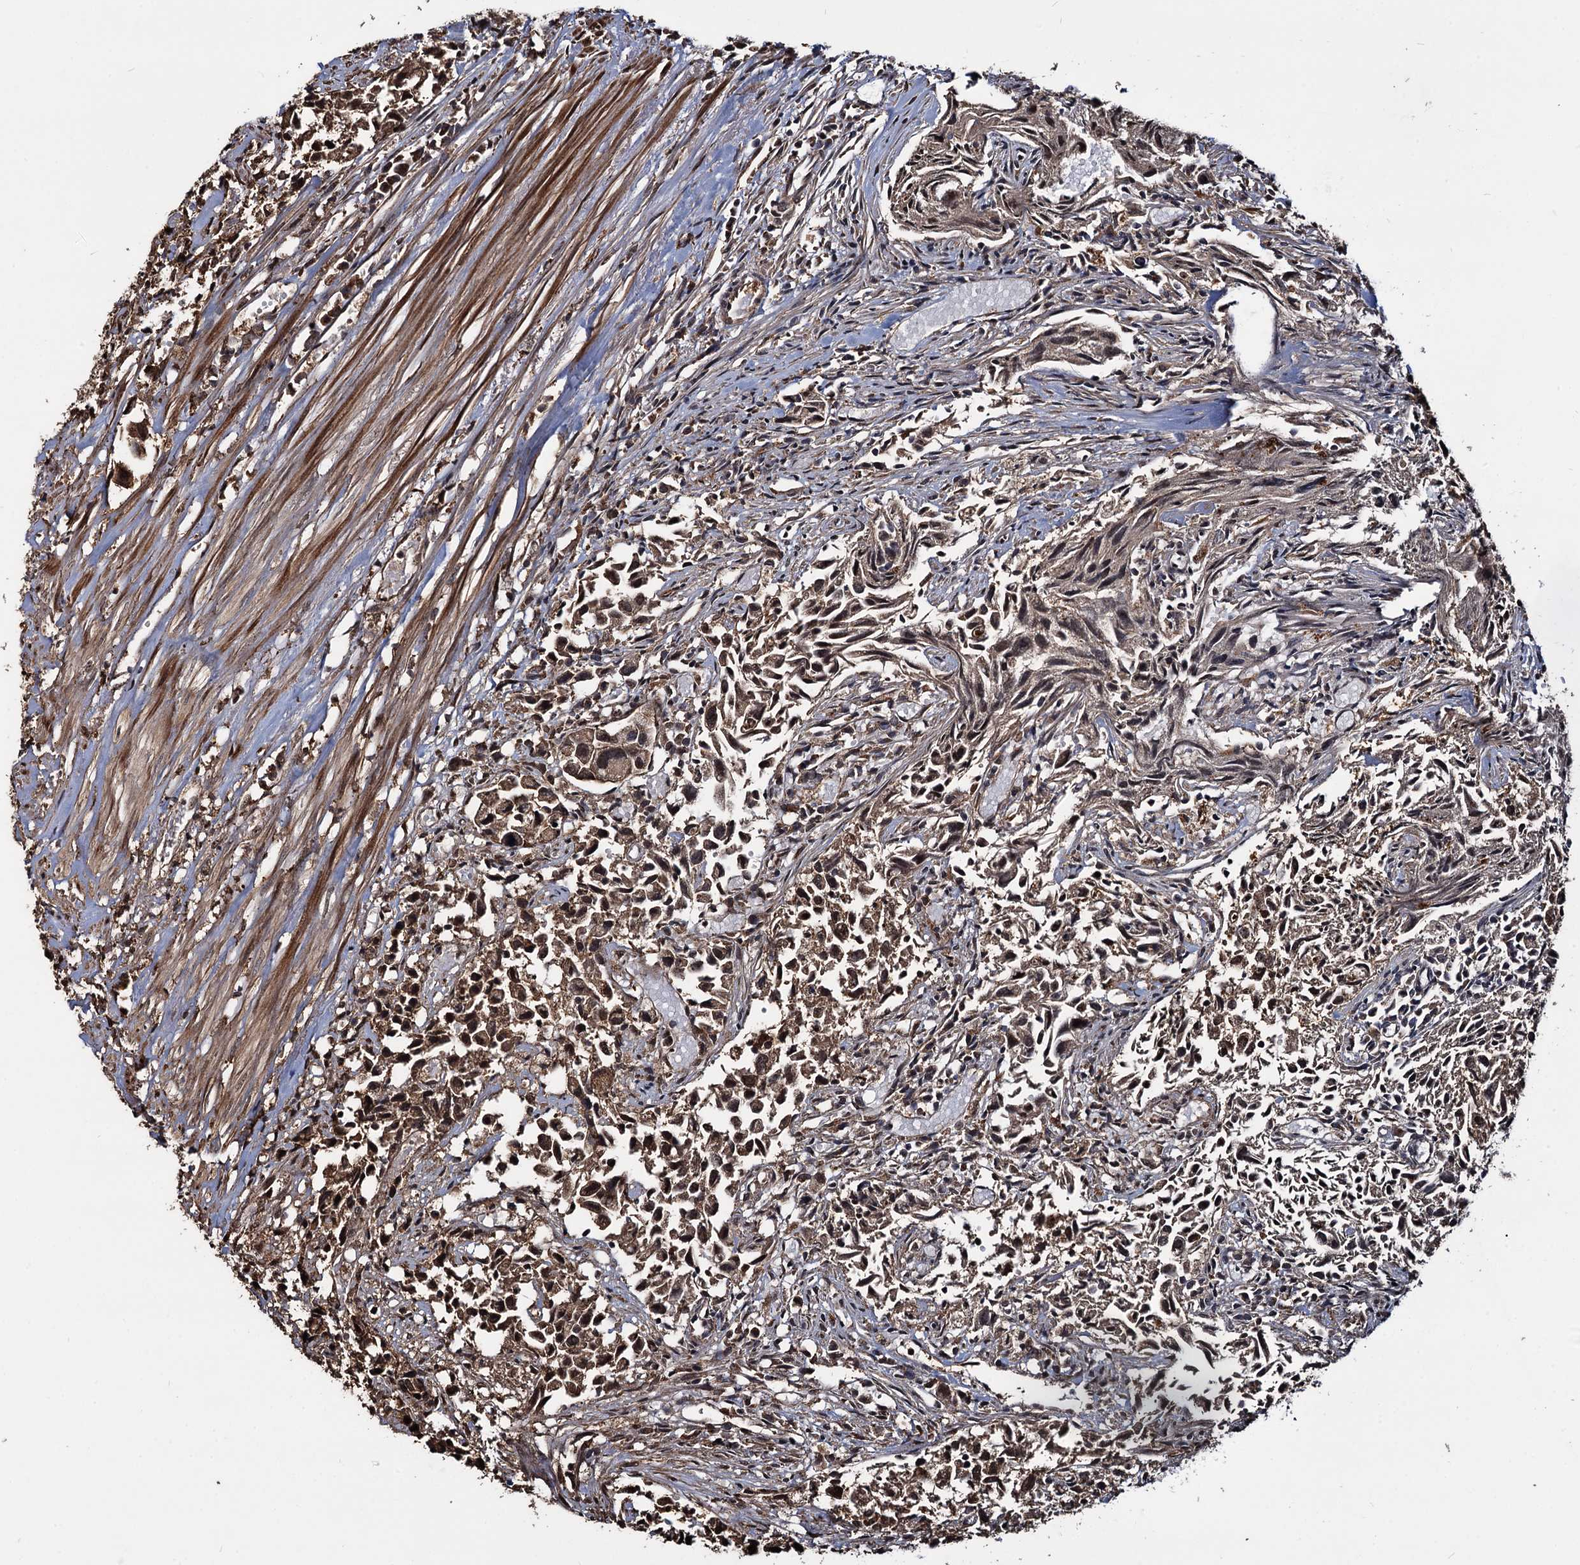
{"staining": {"intensity": "moderate", "quantity": ">75%", "location": "cytoplasmic/membranous,nuclear"}, "tissue": "urothelial cancer", "cell_type": "Tumor cells", "image_type": "cancer", "snomed": [{"axis": "morphology", "description": "Urothelial carcinoma, High grade"}, {"axis": "topography", "description": "Urinary bladder"}], "caption": "Protein staining of urothelial carcinoma (high-grade) tissue displays moderate cytoplasmic/membranous and nuclear positivity in approximately >75% of tumor cells.", "gene": "CEP192", "patient": {"sex": "female", "age": 75}}